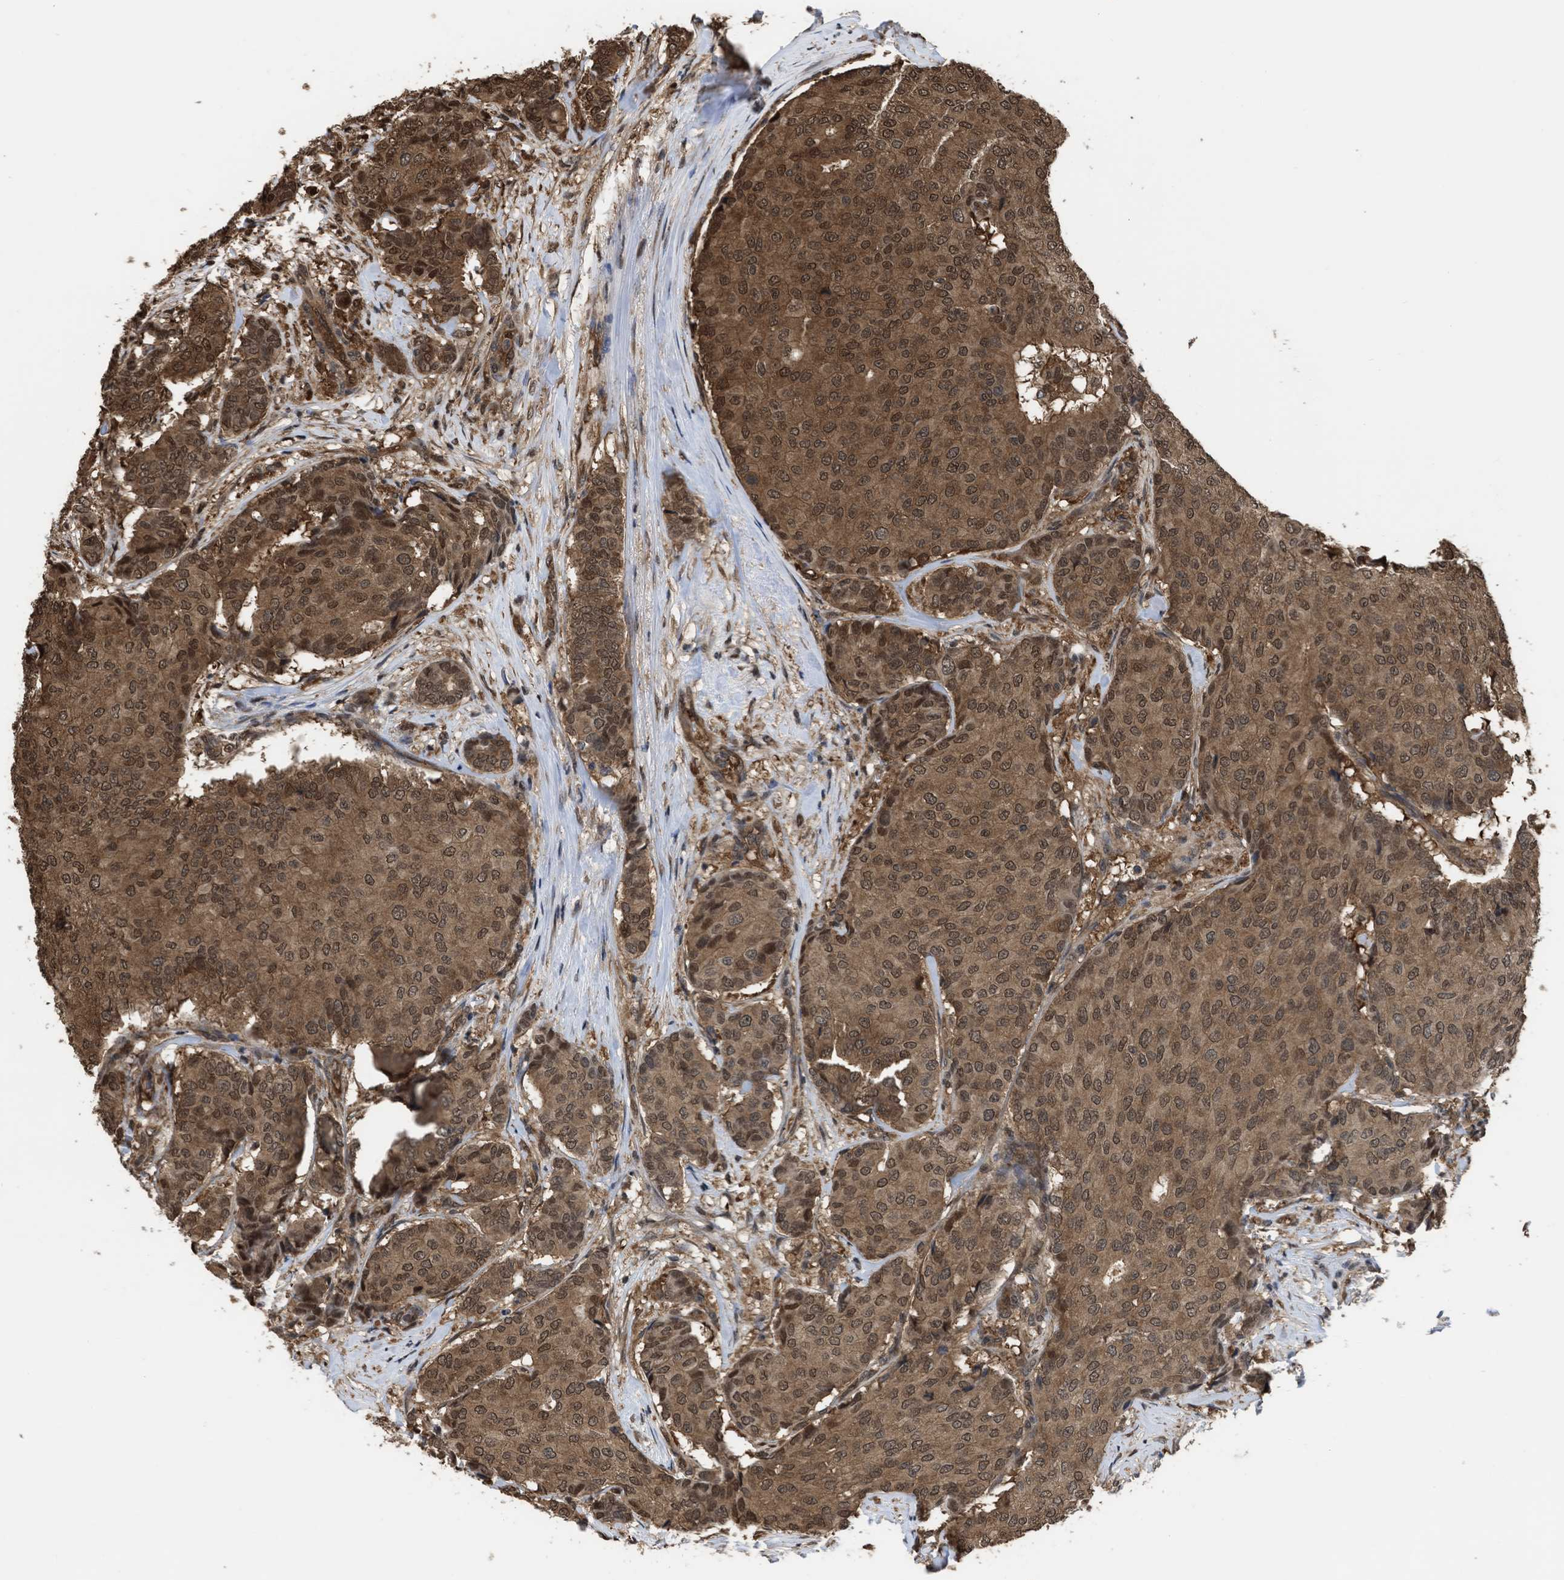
{"staining": {"intensity": "moderate", "quantity": ">75%", "location": "cytoplasmic/membranous,nuclear"}, "tissue": "breast cancer", "cell_type": "Tumor cells", "image_type": "cancer", "snomed": [{"axis": "morphology", "description": "Duct carcinoma"}, {"axis": "topography", "description": "Breast"}], "caption": "Moderate cytoplasmic/membranous and nuclear staining for a protein is appreciated in about >75% of tumor cells of intraductal carcinoma (breast) using immunohistochemistry.", "gene": "YWHAG", "patient": {"sex": "female", "age": 75}}